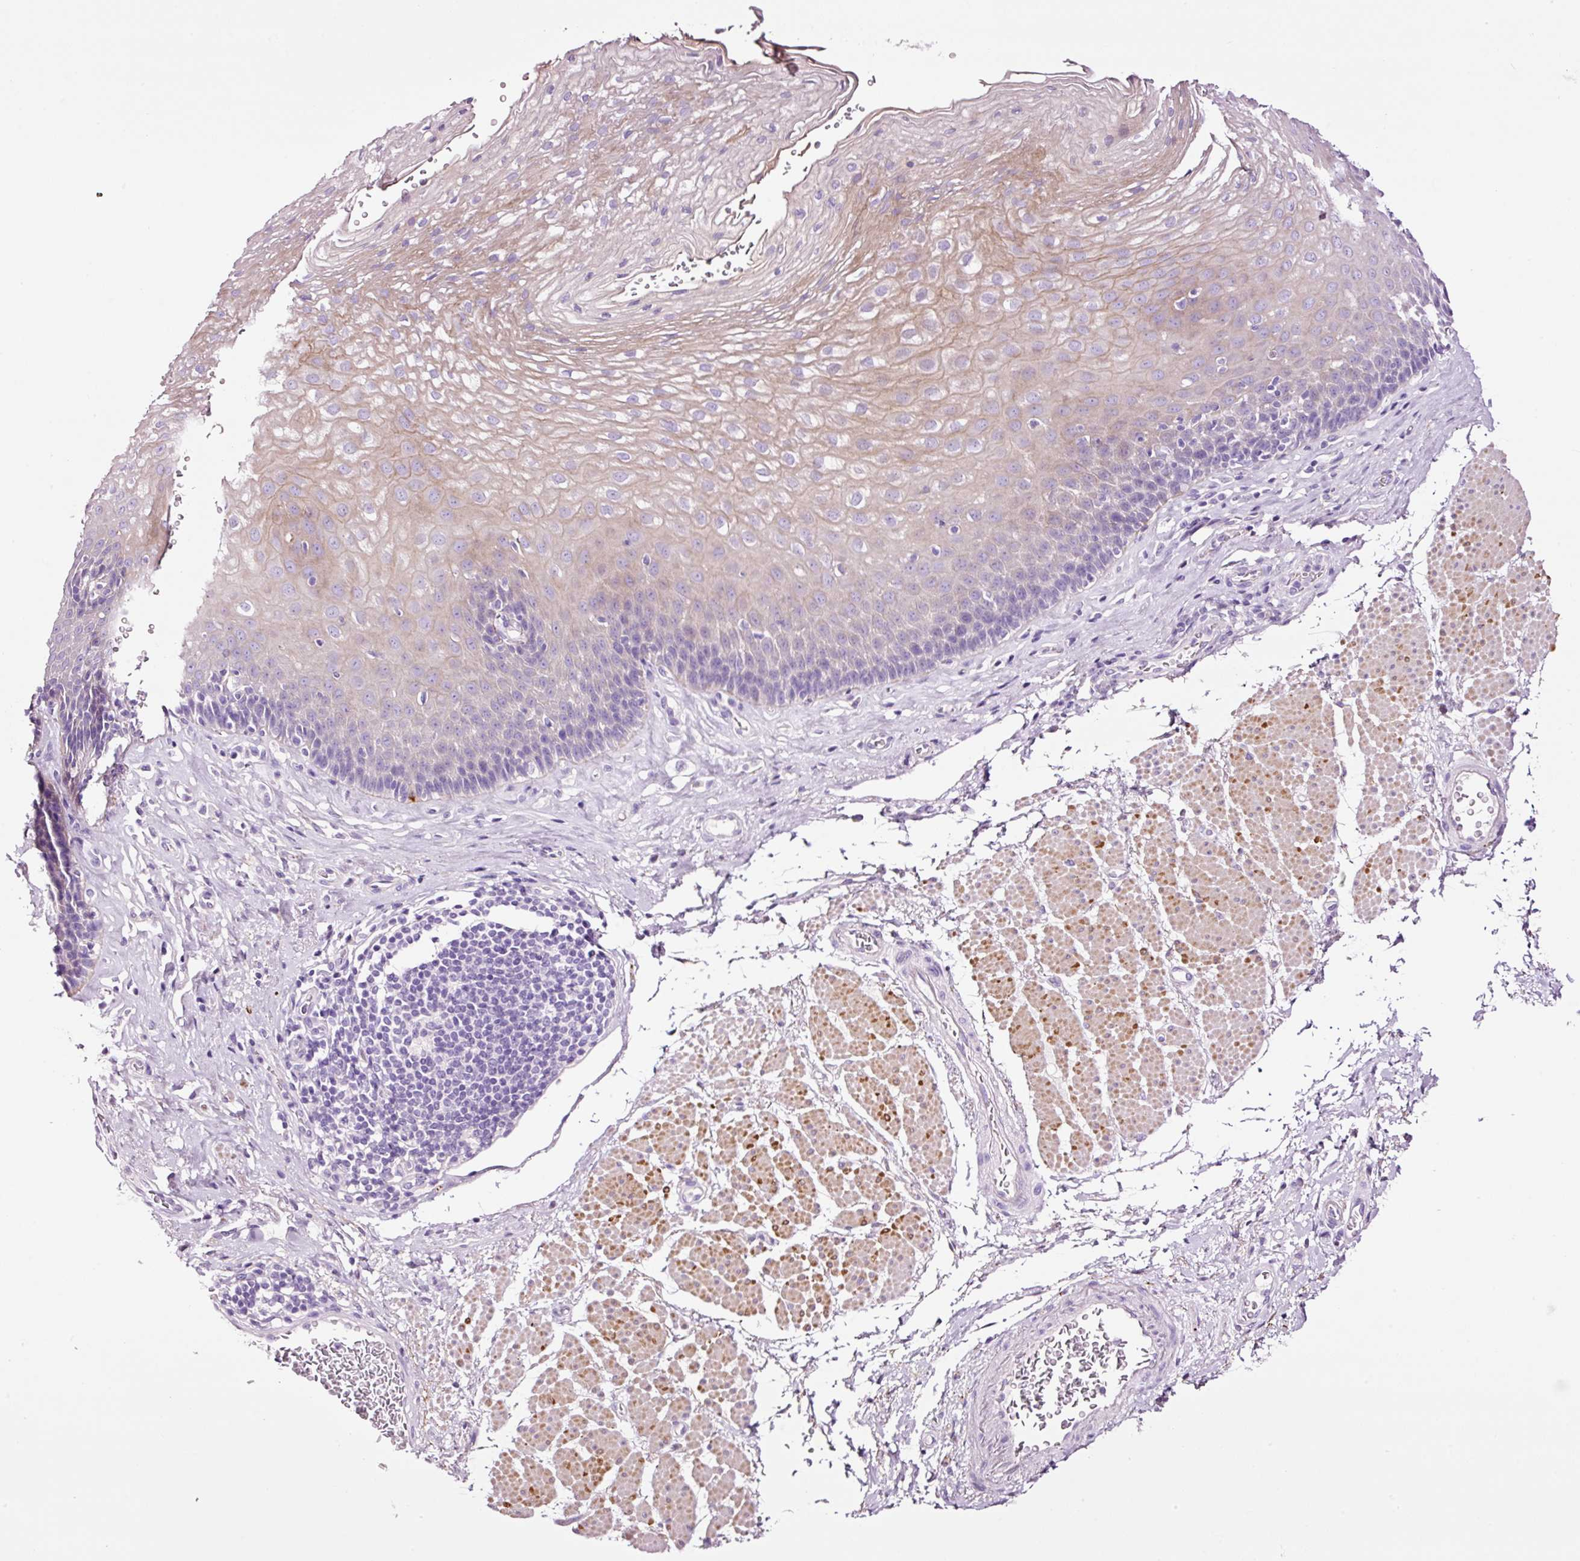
{"staining": {"intensity": "weak", "quantity": "<25%", "location": "cytoplasmic/membranous"}, "tissue": "esophagus", "cell_type": "Squamous epithelial cells", "image_type": "normal", "snomed": [{"axis": "morphology", "description": "Normal tissue, NOS"}, {"axis": "topography", "description": "Esophagus"}], "caption": "This is an IHC histopathology image of unremarkable human esophagus. There is no expression in squamous epithelial cells.", "gene": "PAM", "patient": {"sex": "female", "age": 66}}